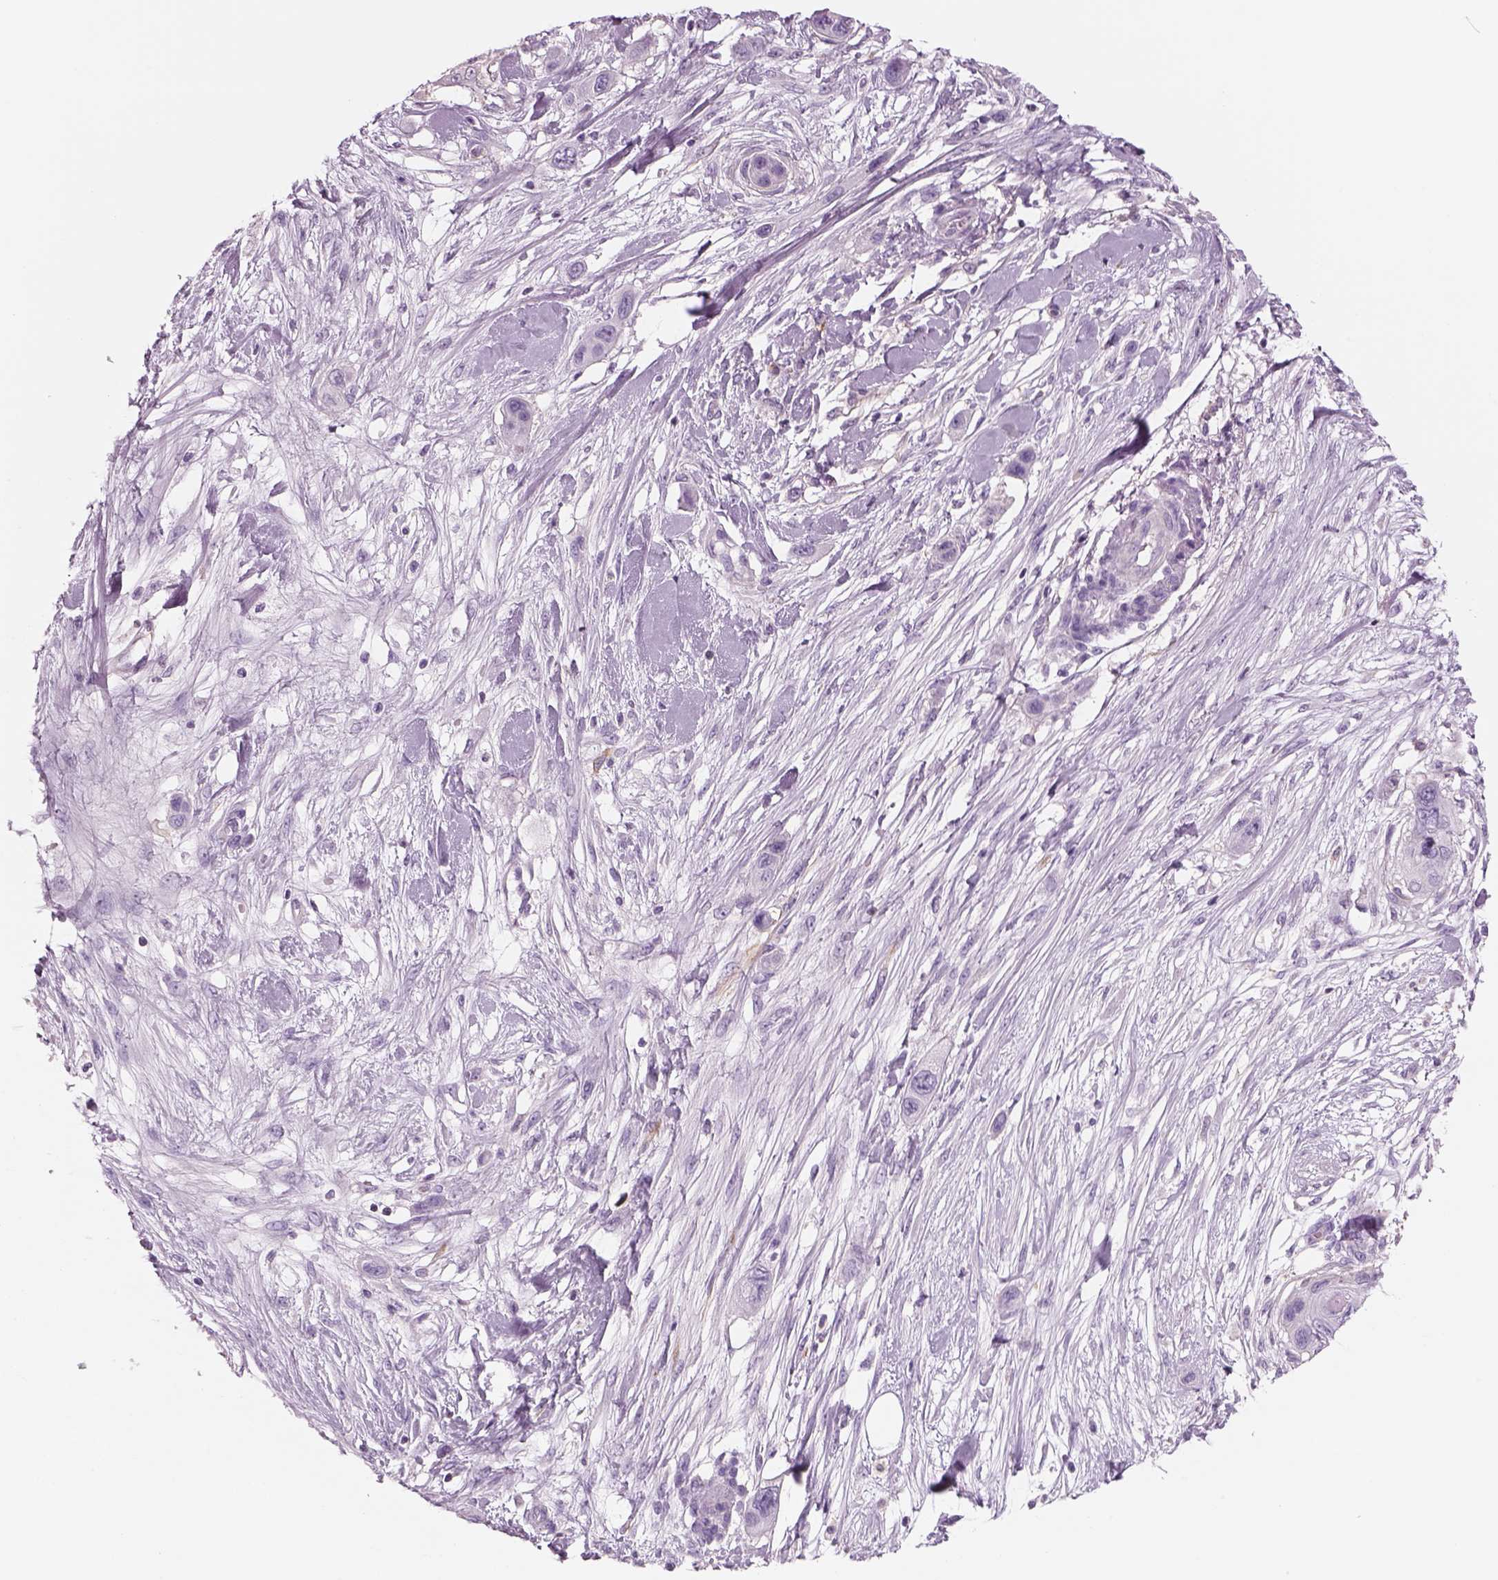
{"staining": {"intensity": "negative", "quantity": "none", "location": "none"}, "tissue": "skin cancer", "cell_type": "Tumor cells", "image_type": "cancer", "snomed": [{"axis": "morphology", "description": "Squamous cell carcinoma, NOS"}, {"axis": "topography", "description": "Skin"}], "caption": "Histopathology image shows no protein staining in tumor cells of squamous cell carcinoma (skin) tissue. (Immunohistochemistry, brightfield microscopy, high magnification).", "gene": "SLC1A7", "patient": {"sex": "male", "age": 79}}